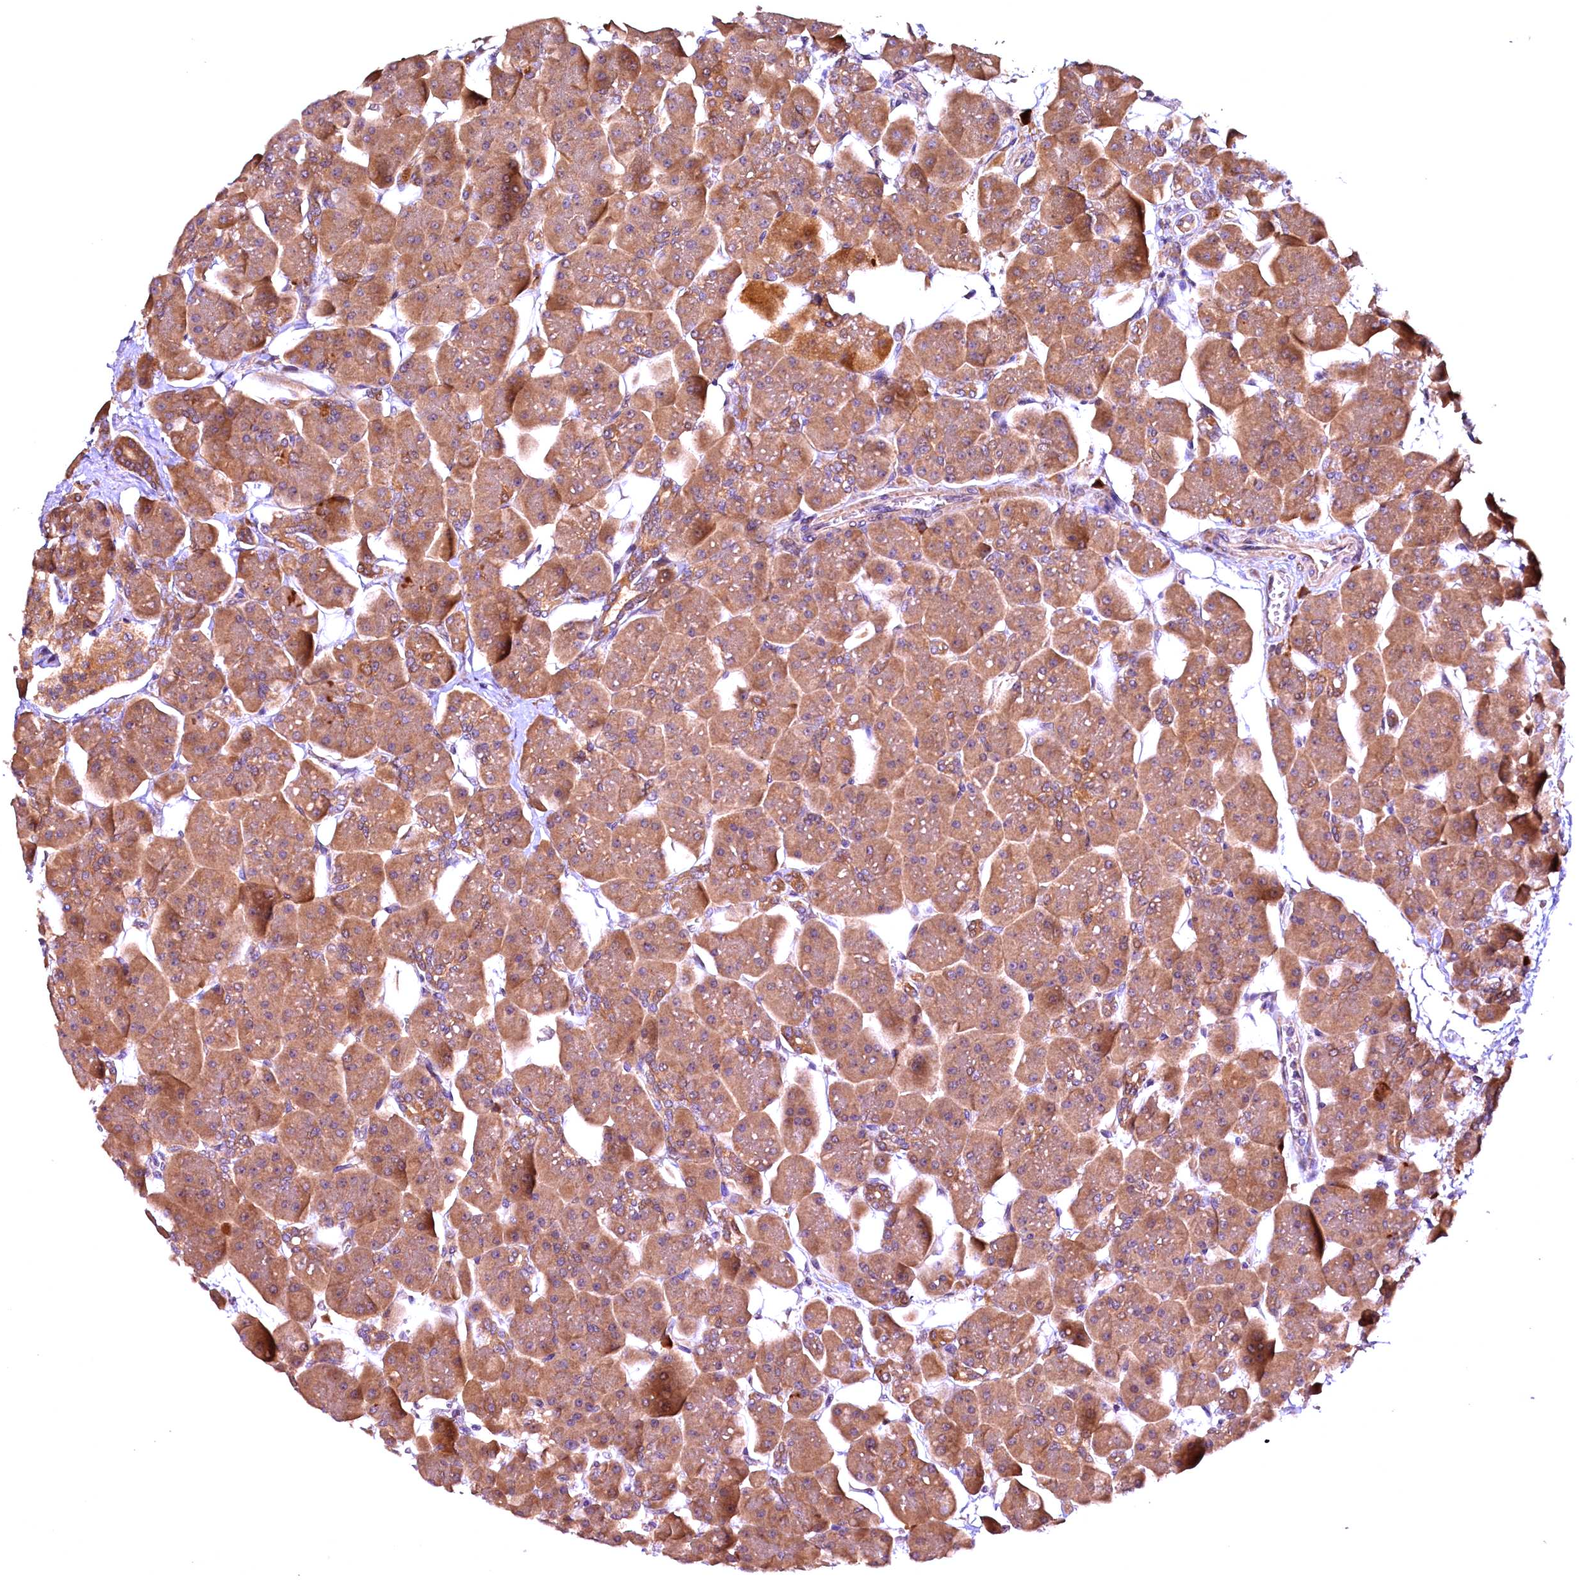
{"staining": {"intensity": "moderate", "quantity": ">75%", "location": "cytoplasmic/membranous"}, "tissue": "pancreas", "cell_type": "Exocrine glandular cells", "image_type": "normal", "snomed": [{"axis": "morphology", "description": "Normal tissue, NOS"}, {"axis": "topography", "description": "Pancreas"}], "caption": "This photomicrograph exhibits IHC staining of benign human pancreas, with medium moderate cytoplasmic/membranous expression in about >75% of exocrine glandular cells.", "gene": "RPUSD2", "patient": {"sex": "male", "age": 66}}